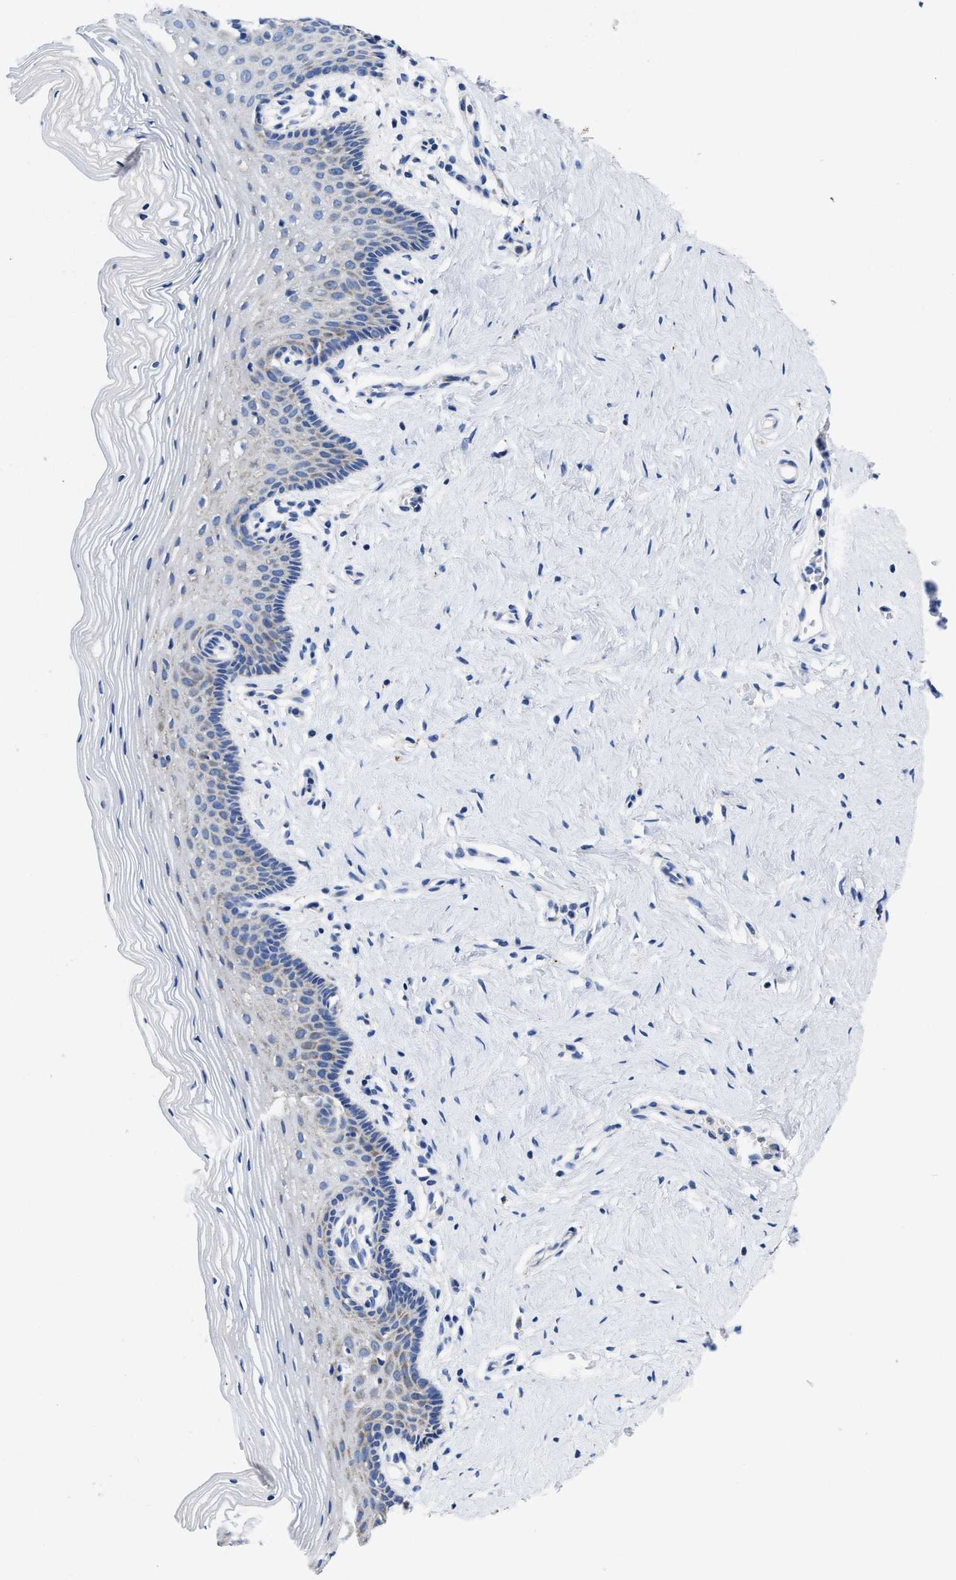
{"staining": {"intensity": "moderate", "quantity": "<25%", "location": "cytoplasmic/membranous"}, "tissue": "vagina", "cell_type": "Squamous epithelial cells", "image_type": "normal", "snomed": [{"axis": "morphology", "description": "Normal tissue, NOS"}, {"axis": "topography", "description": "Vagina"}], "caption": "This histopathology image reveals immunohistochemistry staining of normal human vagina, with low moderate cytoplasmic/membranous staining in approximately <25% of squamous epithelial cells.", "gene": "TBRG4", "patient": {"sex": "female", "age": 32}}